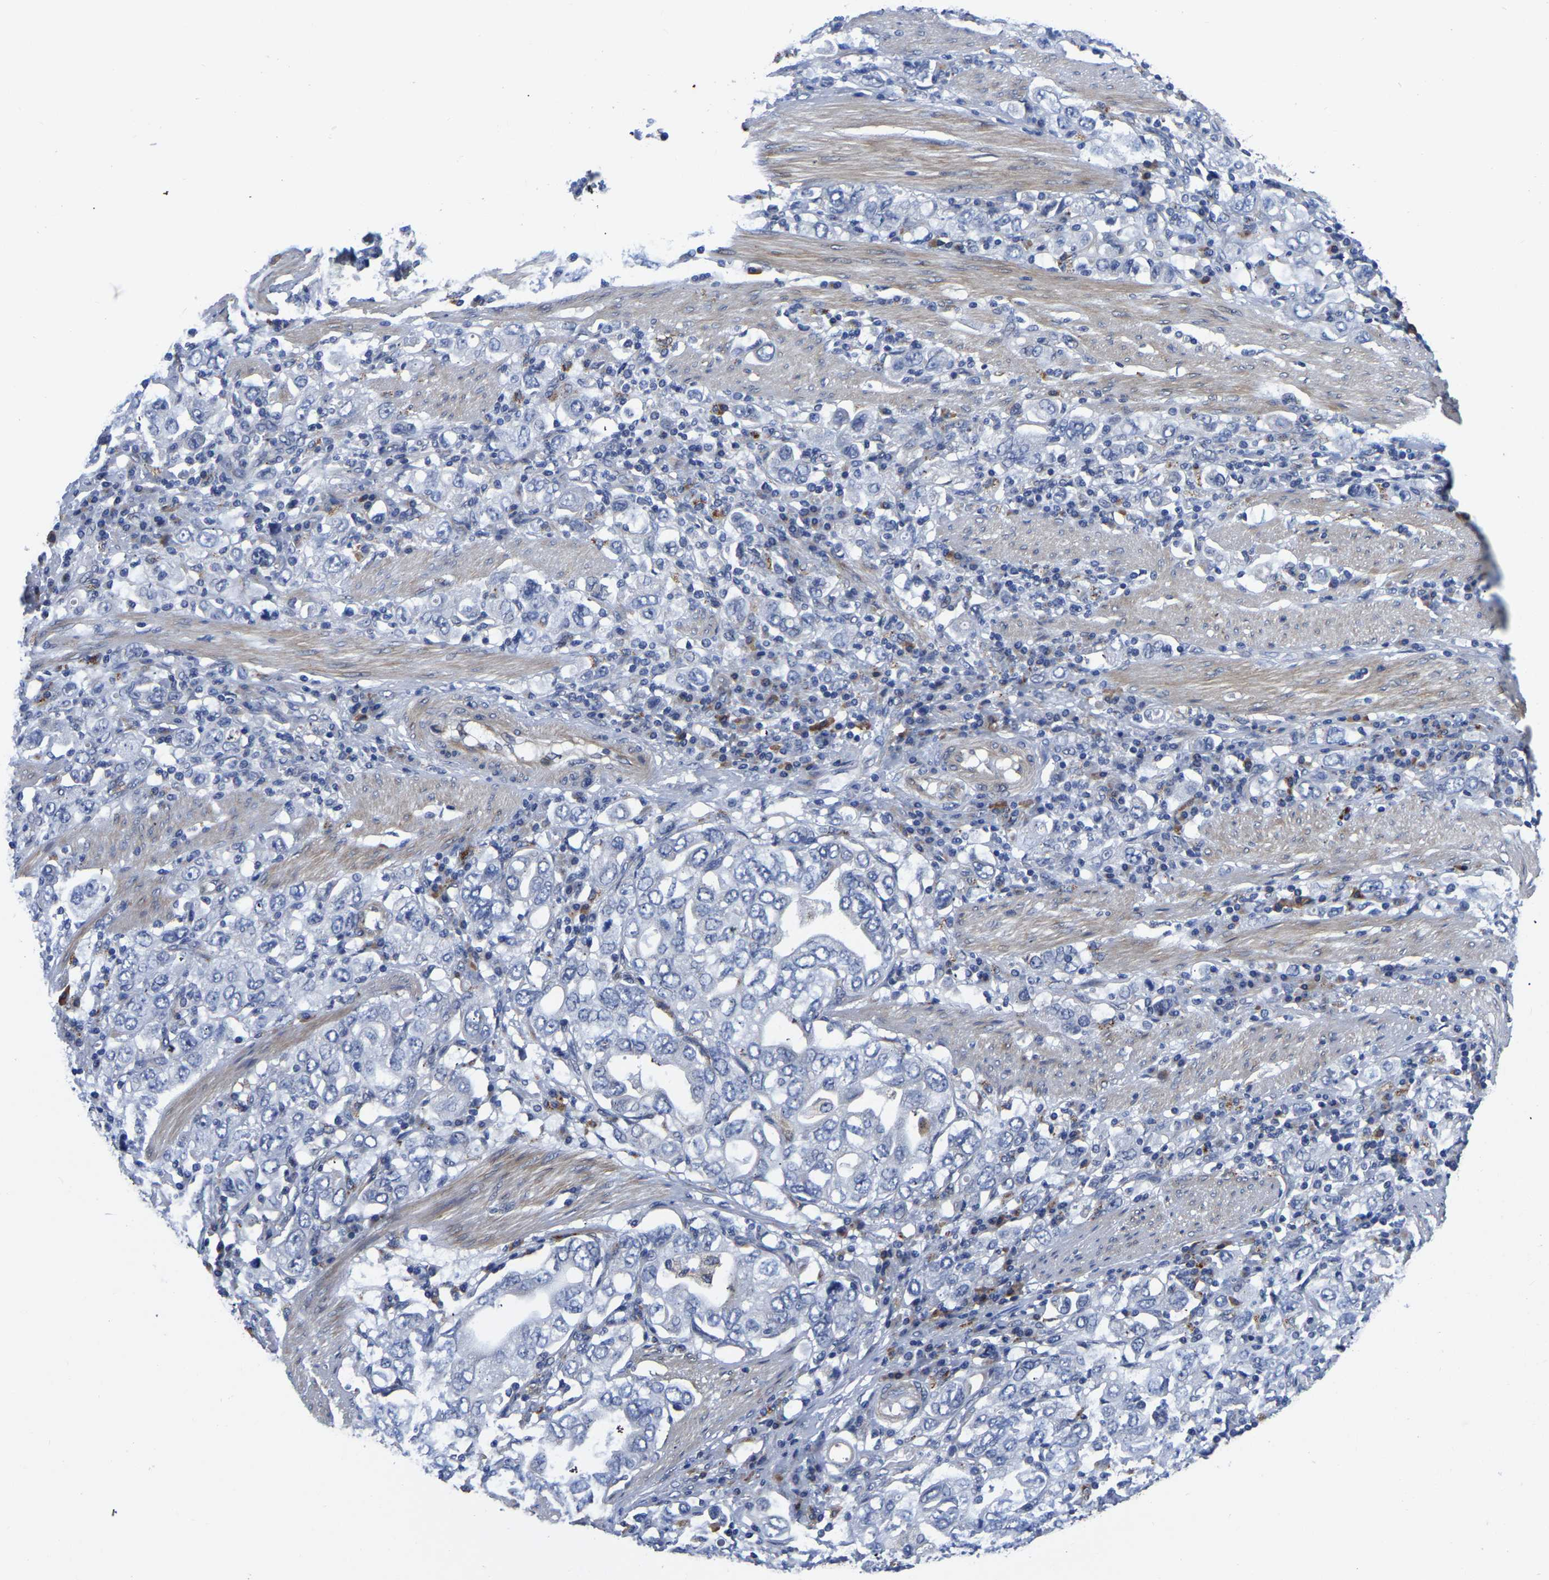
{"staining": {"intensity": "negative", "quantity": "none", "location": "none"}, "tissue": "stomach cancer", "cell_type": "Tumor cells", "image_type": "cancer", "snomed": [{"axis": "morphology", "description": "Adenocarcinoma, NOS"}, {"axis": "topography", "description": "Stomach, upper"}], "caption": "A micrograph of stomach cancer stained for a protein reveals no brown staining in tumor cells.", "gene": "PDLIM7", "patient": {"sex": "male", "age": 62}}